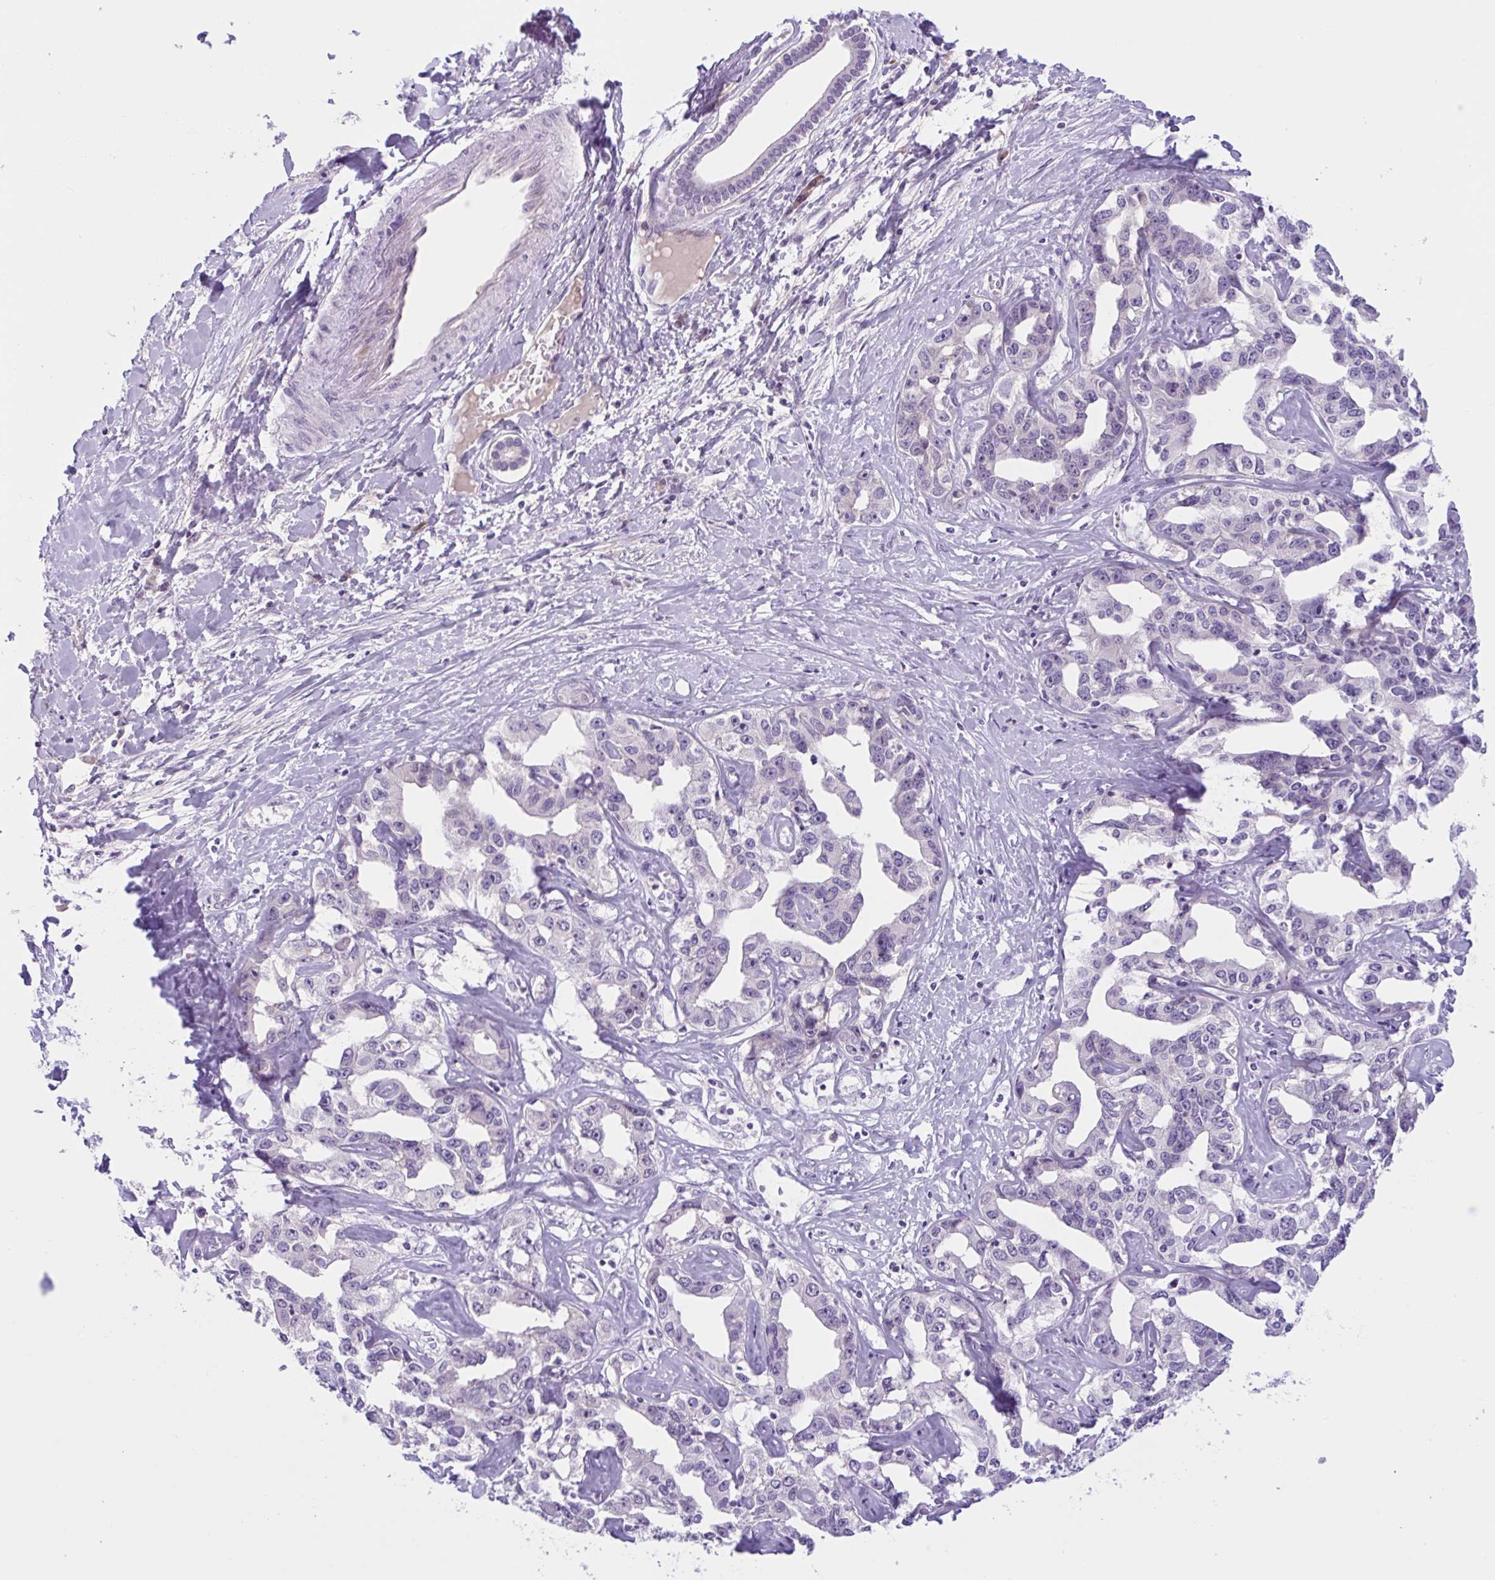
{"staining": {"intensity": "negative", "quantity": "none", "location": "none"}, "tissue": "liver cancer", "cell_type": "Tumor cells", "image_type": "cancer", "snomed": [{"axis": "morphology", "description": "Cholangiocarcinoma"}, {"axis": "topography", "description": "Liver"}], "caption": "DAB immunohistochemical staining of human liver cancer exhibits no significant staining in tumor cells.", "gene": "WNT9B", "patient": {"sex": "male", "age": 59}}